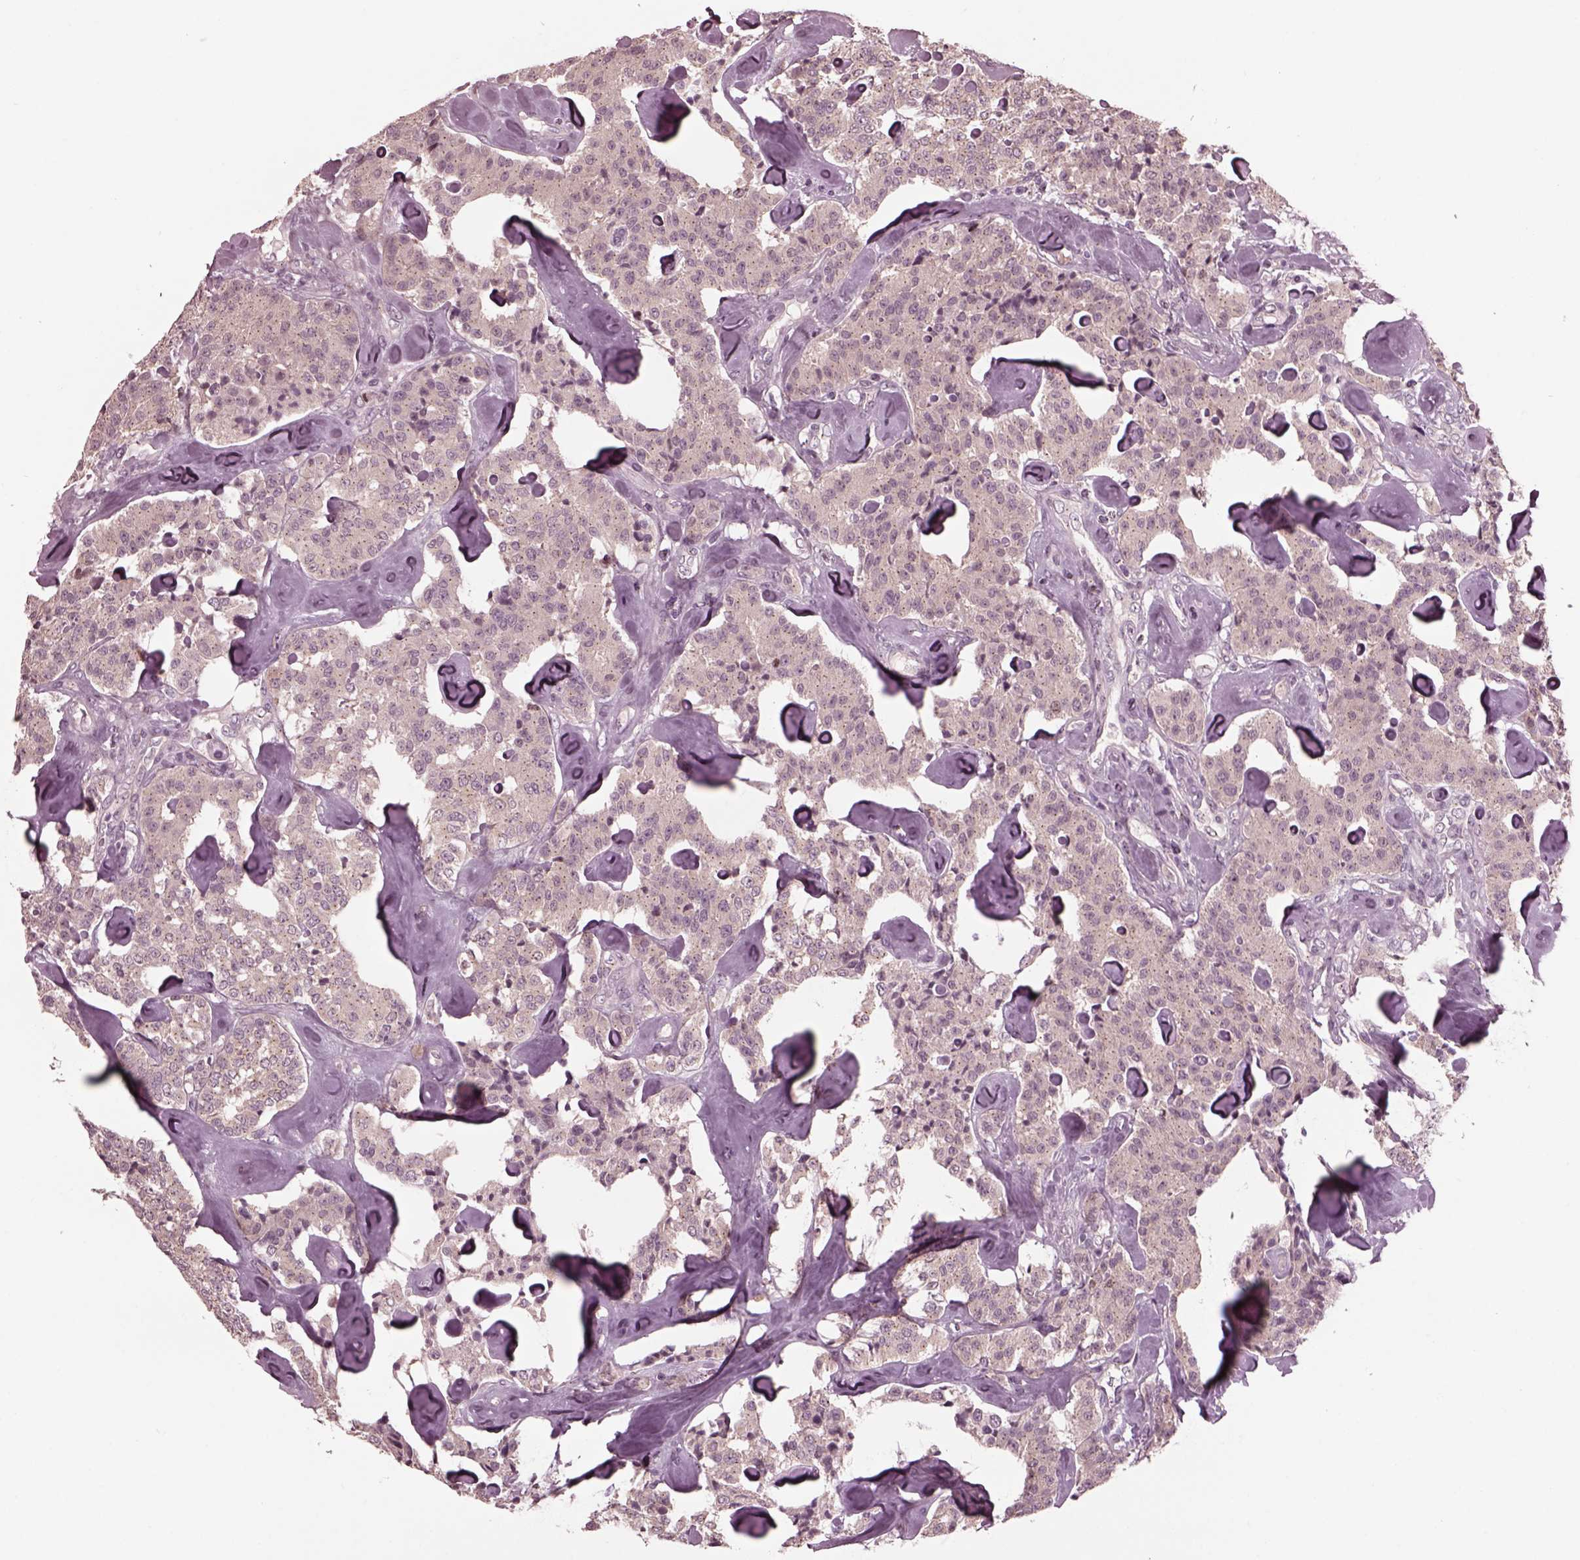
{"staining": {"intensity": "negative", "quantity": "none", "location": "none"}, "tissue": "carcinoid", "cell_type": "Tumor cells", "image_type": "cancer", "snomed": [{"axis": "morphology", "description": "Carcinoid, malignant, NOS"}, {"axis": "topography", "description": "Pancreas"}], "caption": "A micrograph of human carcinoid is negative for staining in tumor cells.", "gene": "SAXO1", "patient": {"sex": "male", "age": 41}}